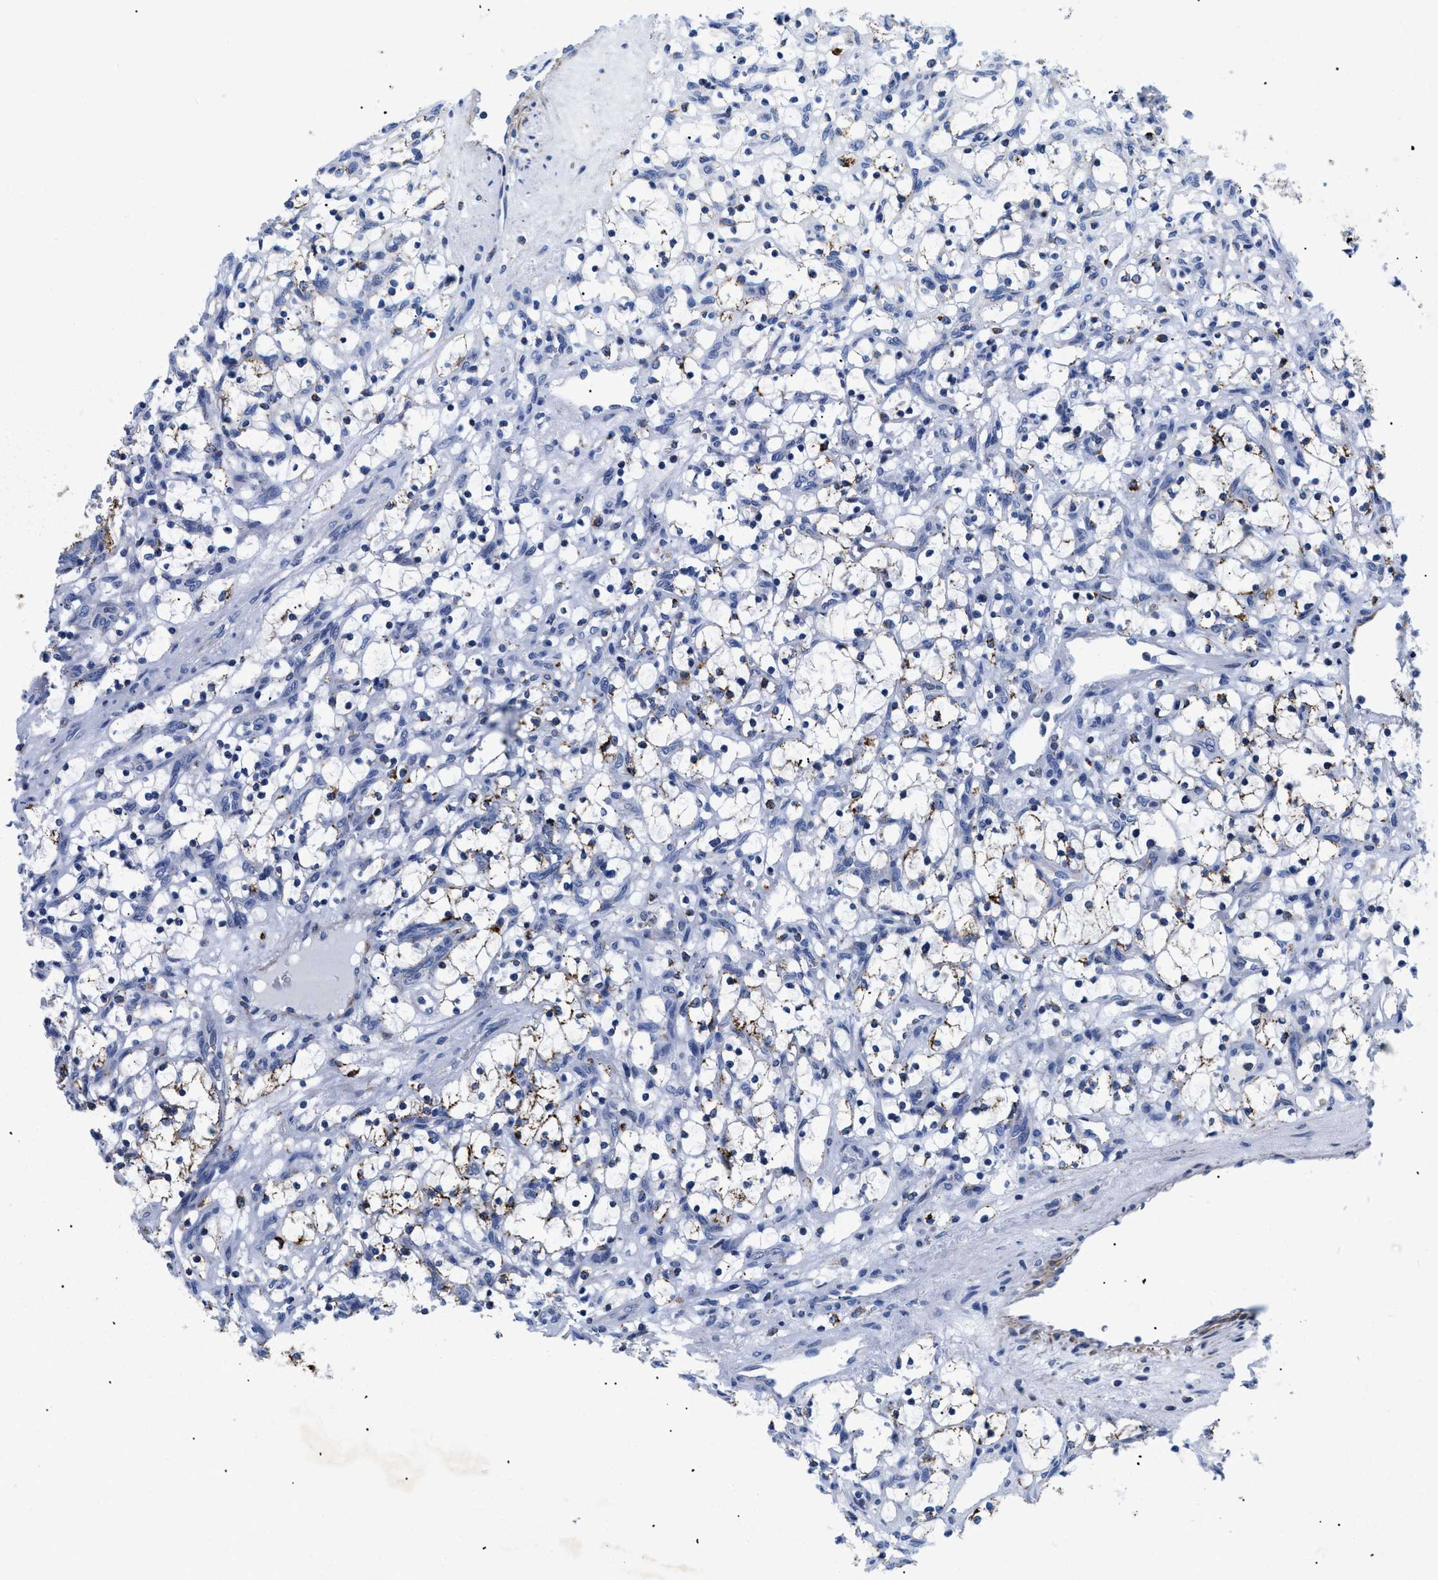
{"staining": {"intensity": "moderate", "quantity": "<25%", "location": "cytoplasmic/membranous"}, "tissue": "renal cancer", "cell_type": "Tumor cells", "image_type": "cancer", "snomed": [{"axis": "morphology", "description": "Adenocarcinoma, NOS"}, {"axis": "topography", "description": "Kidney"}], "caption": "Adenocarcinoma (renal) stained with DAB (3,3'-diaminobenzidine) immunohistochemistry (IHC) displays low levels of moderate cytoplasmic/membranous expression in about <25% of tumor cells.", "gene": "GPR149", "patient": {"sex": "female", "age": 69}}